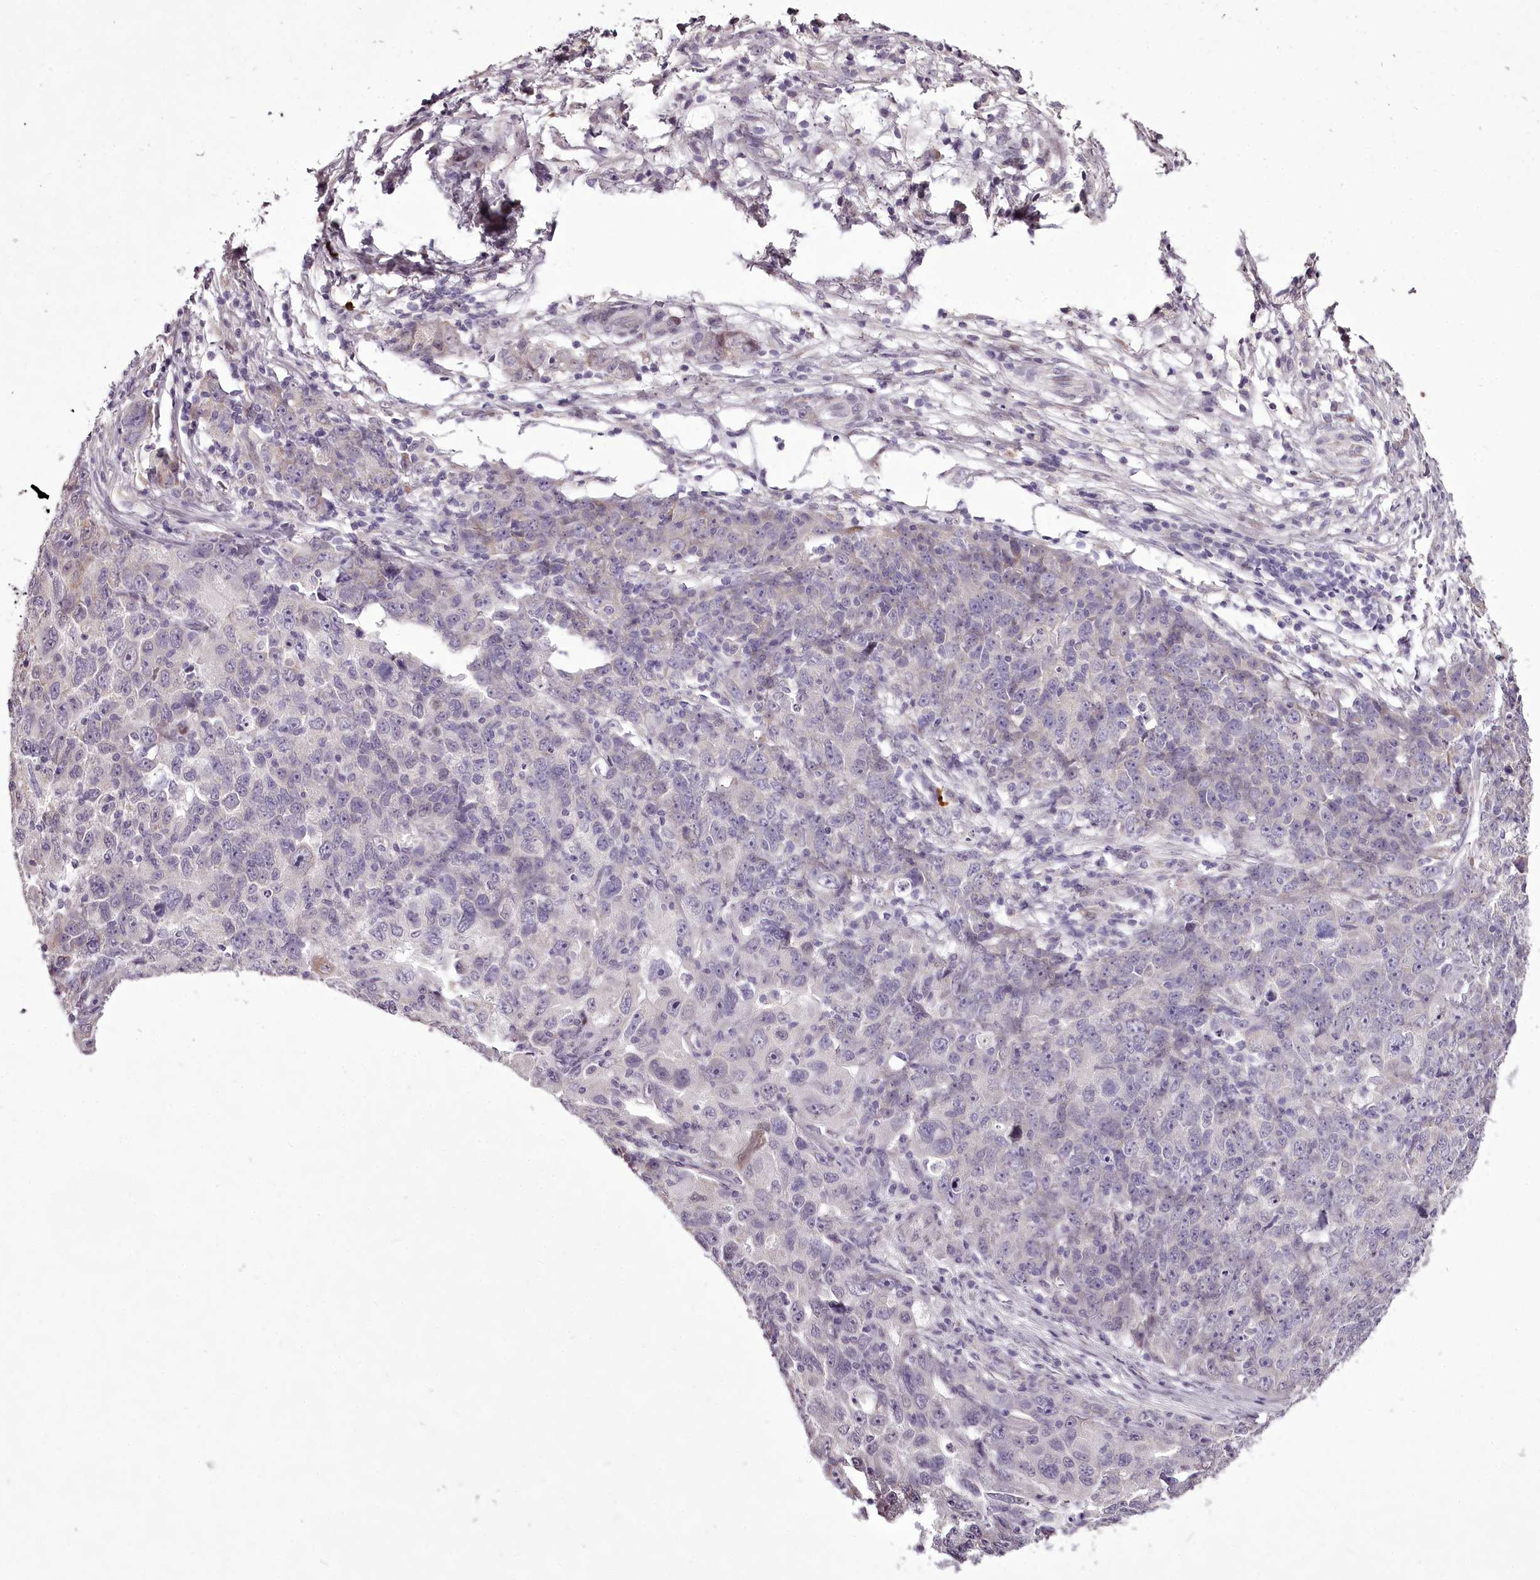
{"staining": {"intensity": "negative", "quantity": "none", "location": "none"}, "tissue": "ovarian cancer", "cell_type": "Tumor cells", "image_type": "cancer", "snomed": [{"axis": "morphology", "description": "Carcinoma, endometroid"}, {"axis": "topography", "description": "Ovary"}], "caption": "Tumor cells show no significant protein expression in ovarian cancer.", "gene": "C1orf56", "patient": {"sex": "female", "age": 42}}